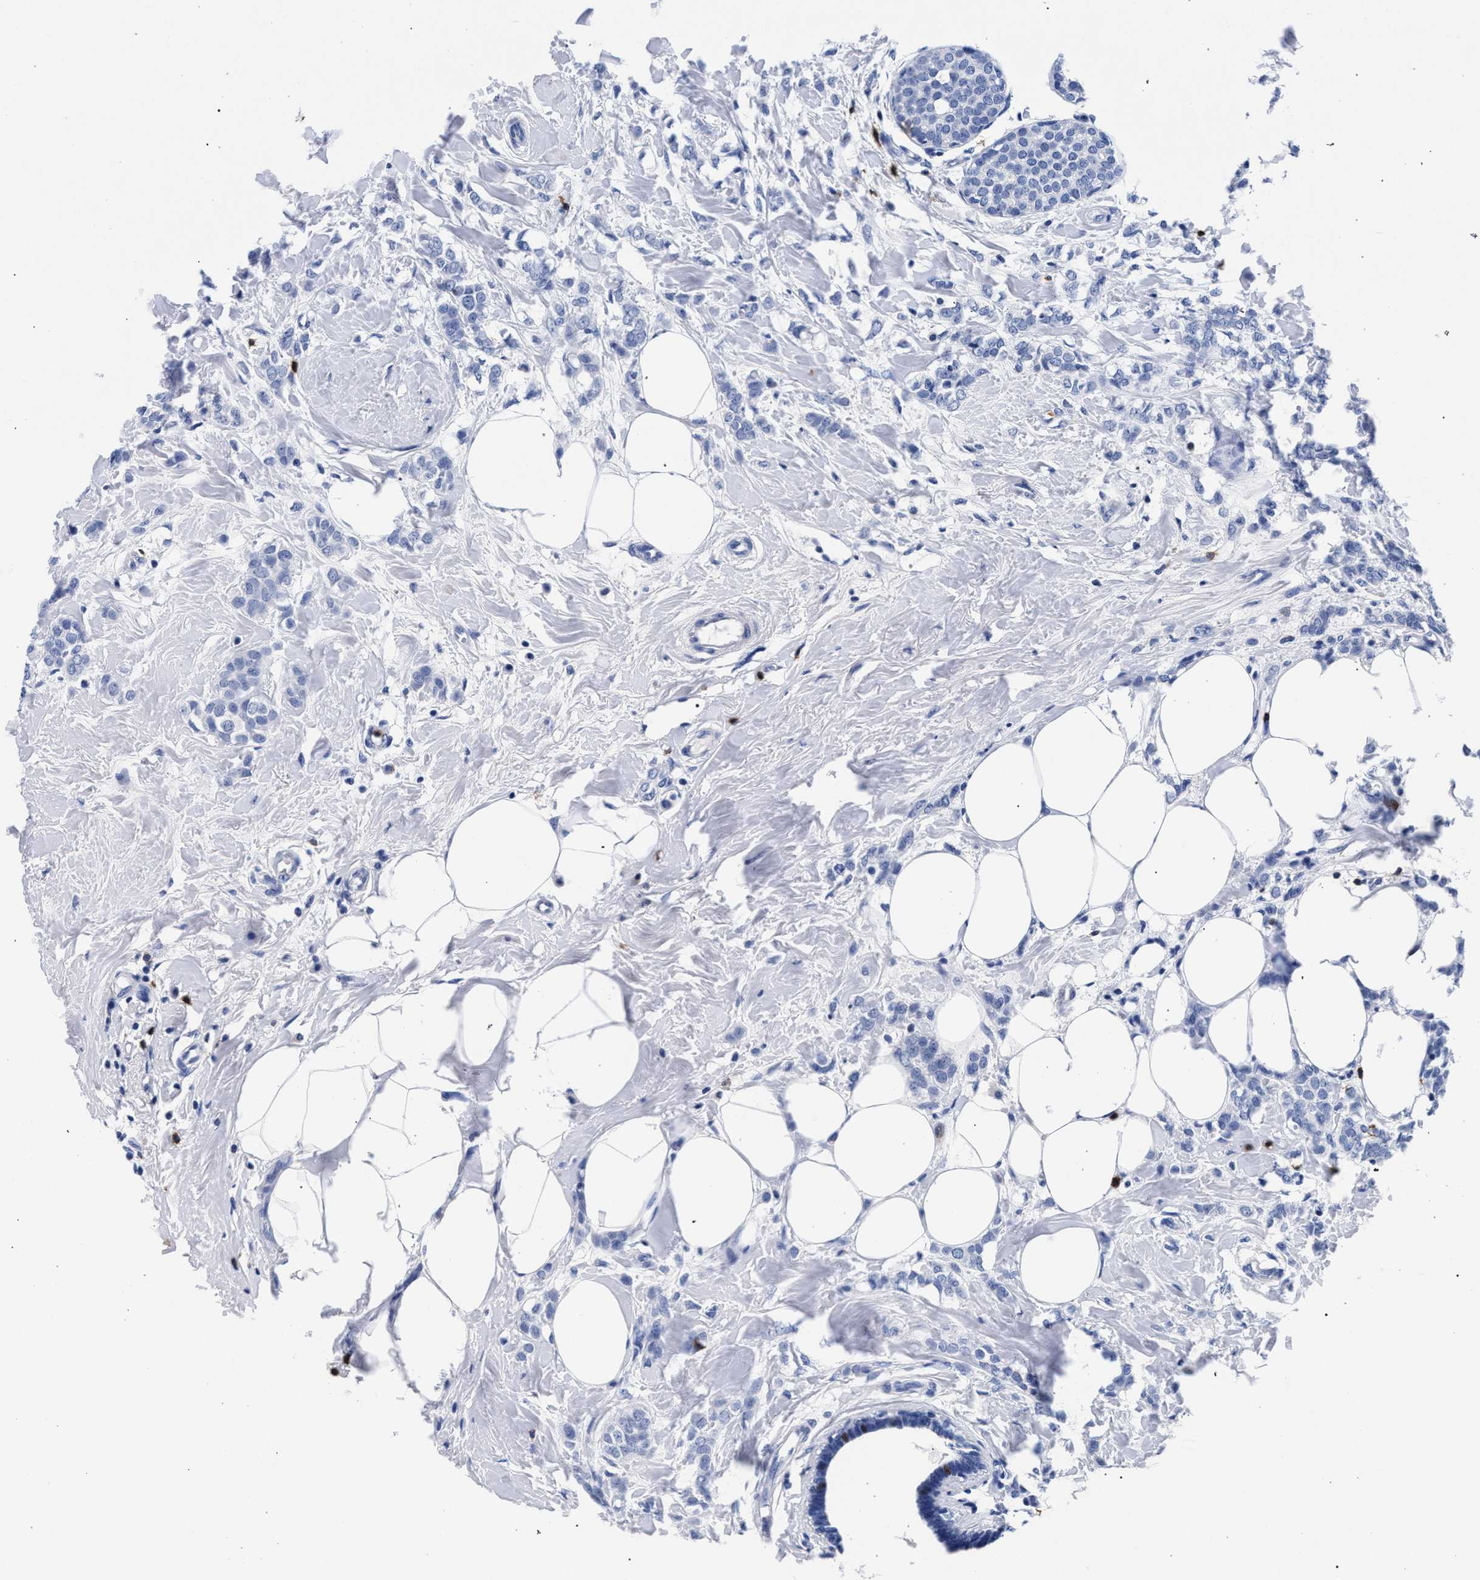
{"staining": {"intensity": "negative", "quantity": "none", "location": "none"}, "tissue": "breast cancer", "cell_type": "Tumor cells", "image_type": "cancer", "snomed": [{"axis": "morphology", "description": "Lobular carcinoma, in situ"}, {"axis": "morphology", "description": "Lobular carcinoma"}, {"axis": "topography", "description": "Breast"}], "caption": "Immunohistochemical staining of human breast cancer exhibits no significant staining in tumor cells.", "gene": "KLRK1", "patient": {"sex": "female", "age": 41}}